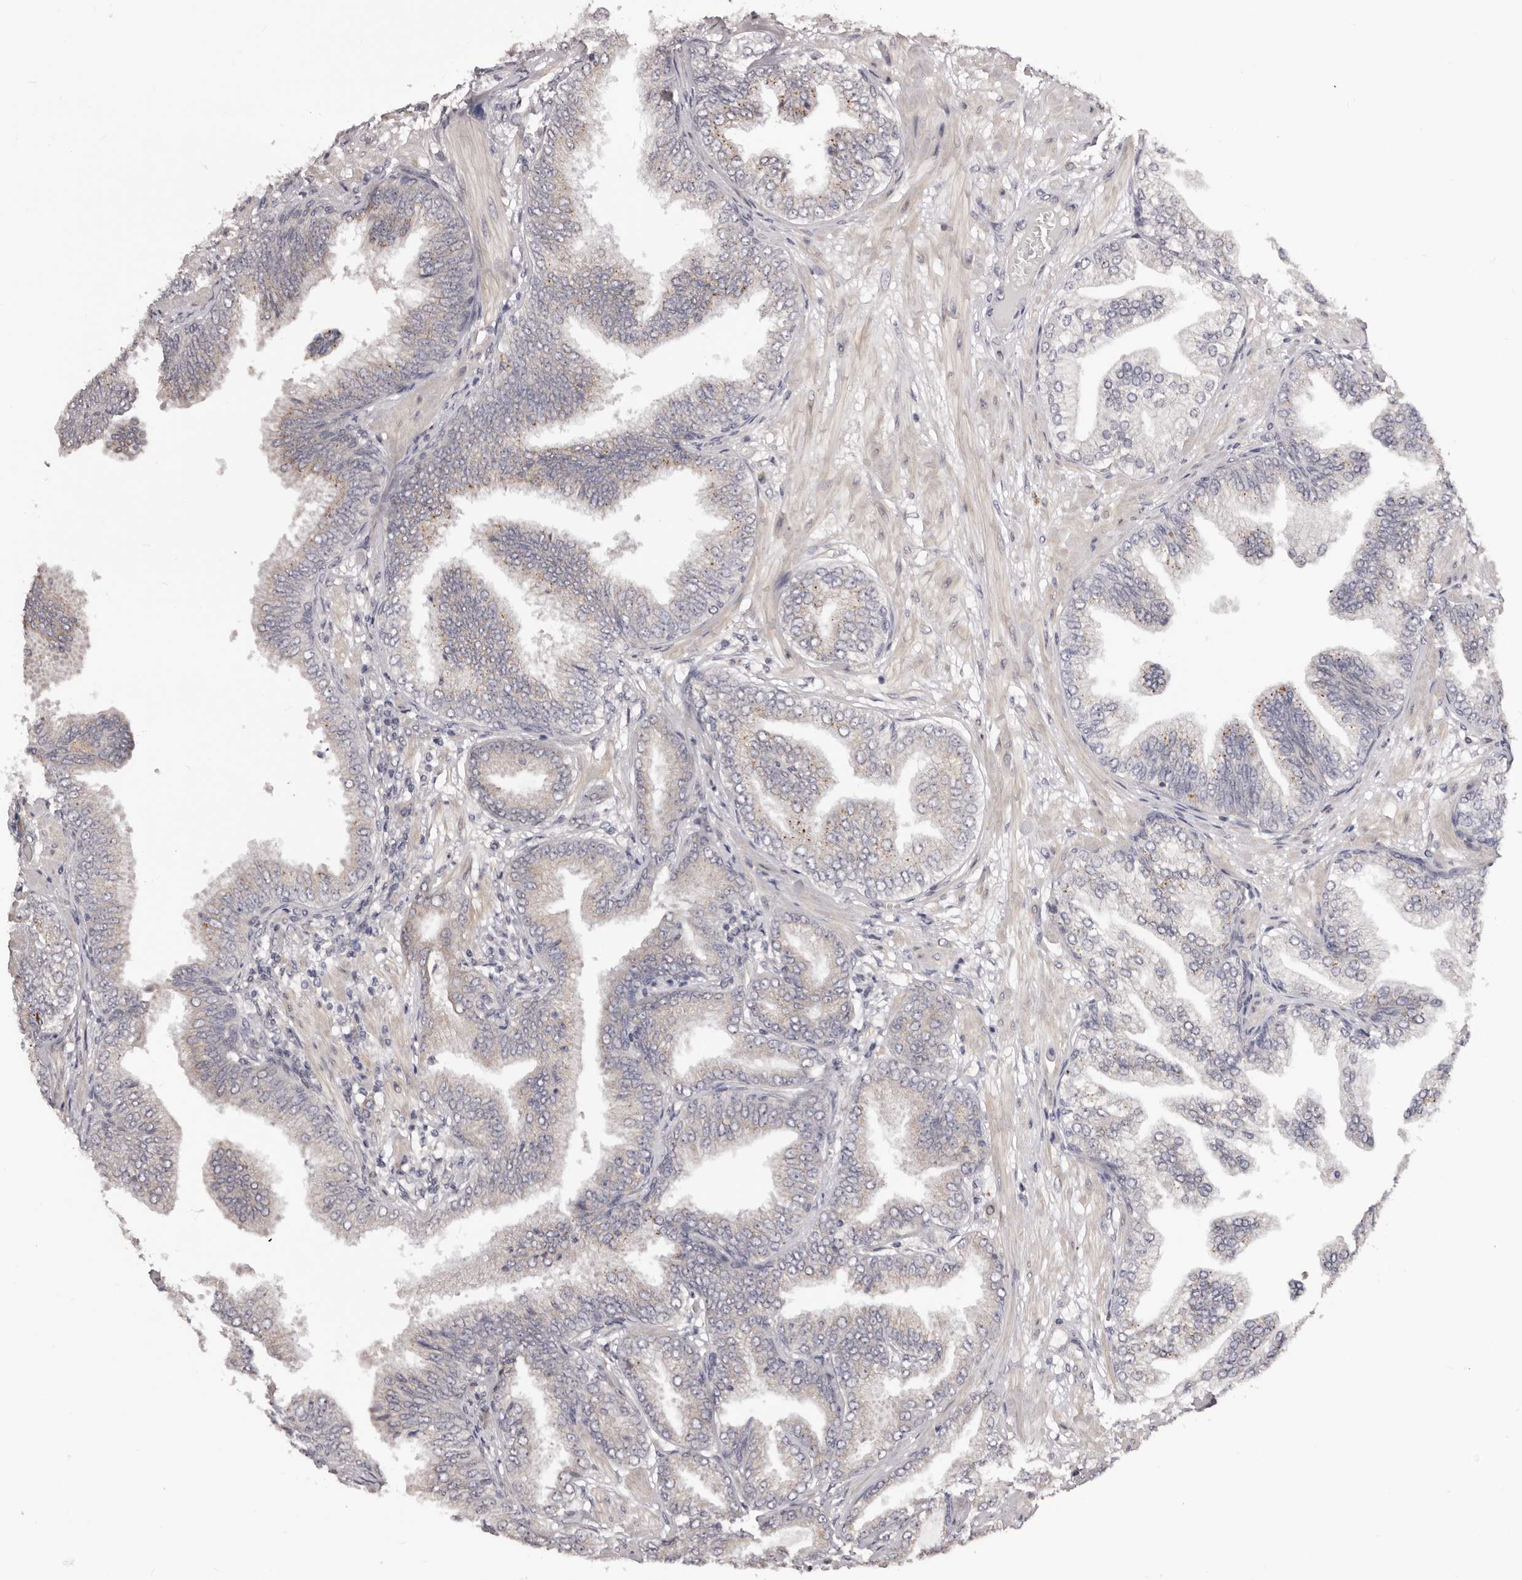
{"staining": {"intensity": "negative", "quantity": "none", "location": "none"}, "tissue": "prostate cancer", "cell_type": "Tumor cells", "image_type": "cancer", "snomed": [{"axis": "morphology", "description": "Adenocarcinoma, Low grade"}, {"axis": "topography", "description": "Prostate"}], "caption": "Immunohistochemistry (IHC) histopathology image of neoplastic tissue: human prostate low-grade adenocarcinoma stained with DAB shows no significant protein staining in tumor cells. The staining was performed using DAB to visualize the protein expression in brown, while the nuclei were stained in blue with hematoxylin (Magnification: 20x).", "gene": "NOL12", "patient": {"sex": "male", "age": 63}}